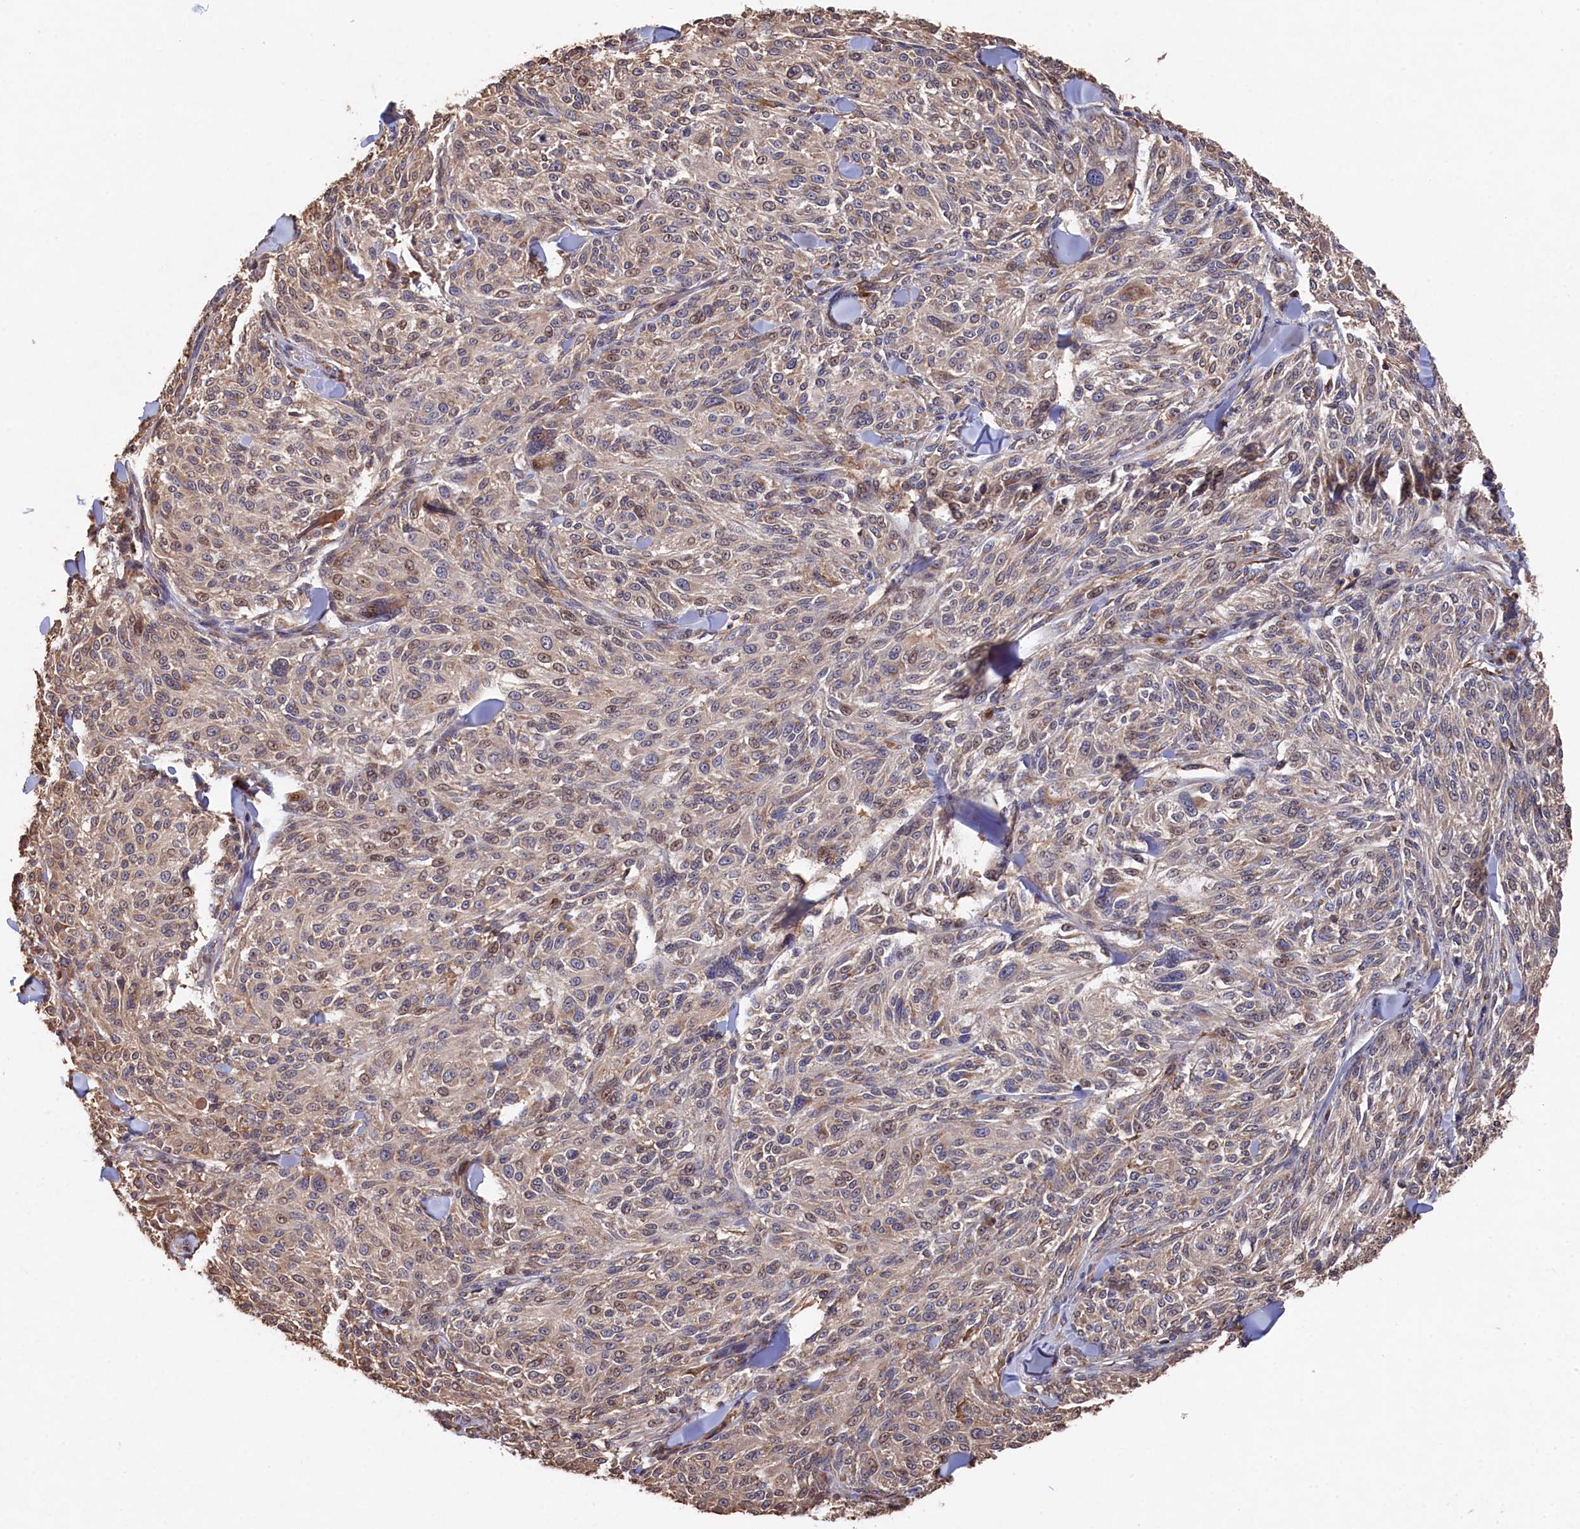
{"staining": {"intensity": "weak", "quantity": "25%-75%", "location": "nuclear"}, "tissue": "melanoma", "cell_type": "Tumor cells", "image_type": "cancer", "snomed": [{"axis": "morphology", "description": "Malignant melanoma, NOS"}, {"axis": "topography", "description": "Skin of trunk"}], "caption": "Melanoma stained with a brown dye displays weak nuclear positive staining in about 25%-75% of tumor cells.", "gene": "NAA60", "patient": {"sex": "male", "age": 71}}